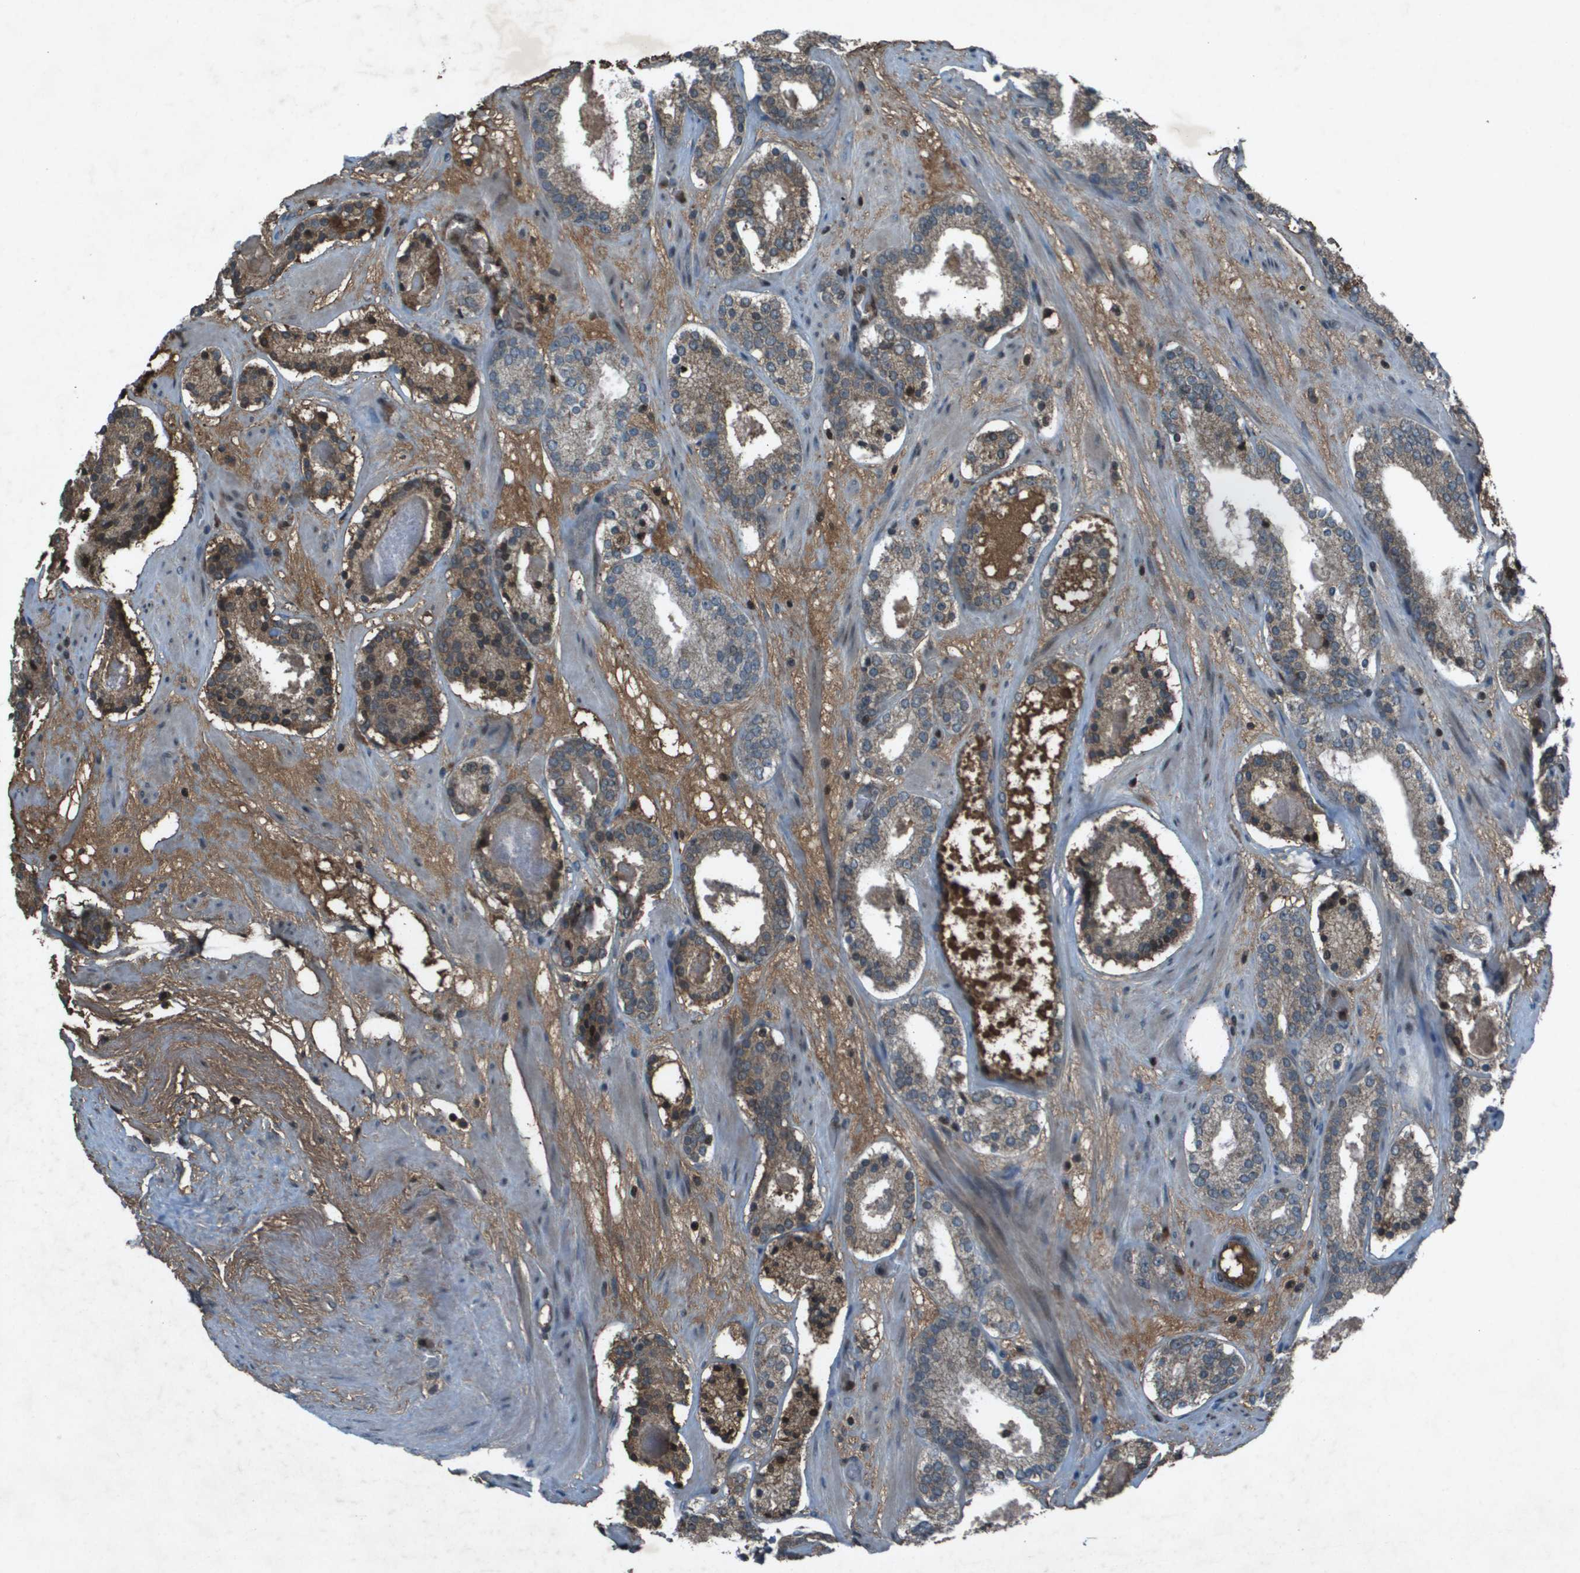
{"staining": {"intensity": "moderate", "quantity": "25%-75%", "location": "cytoplasmic/membranous"}, "tissue": "prostate cancer", "cell_type": "Tumor cells", "image_type": "cancer", "snomed": [{"axis": "morphology", "description": "Adenocarcinoma, Low grade"}, {"axis": "topography", "description": "Prostate"}], "caption": "IHC (DAB) staining of human prostate cancer displays moderate cytoplasmic/membranous protein positivity in about 25%-75% of tumor cells.", "gene": "CXCL12", "patient": {"sex": "male", "age": 69}}